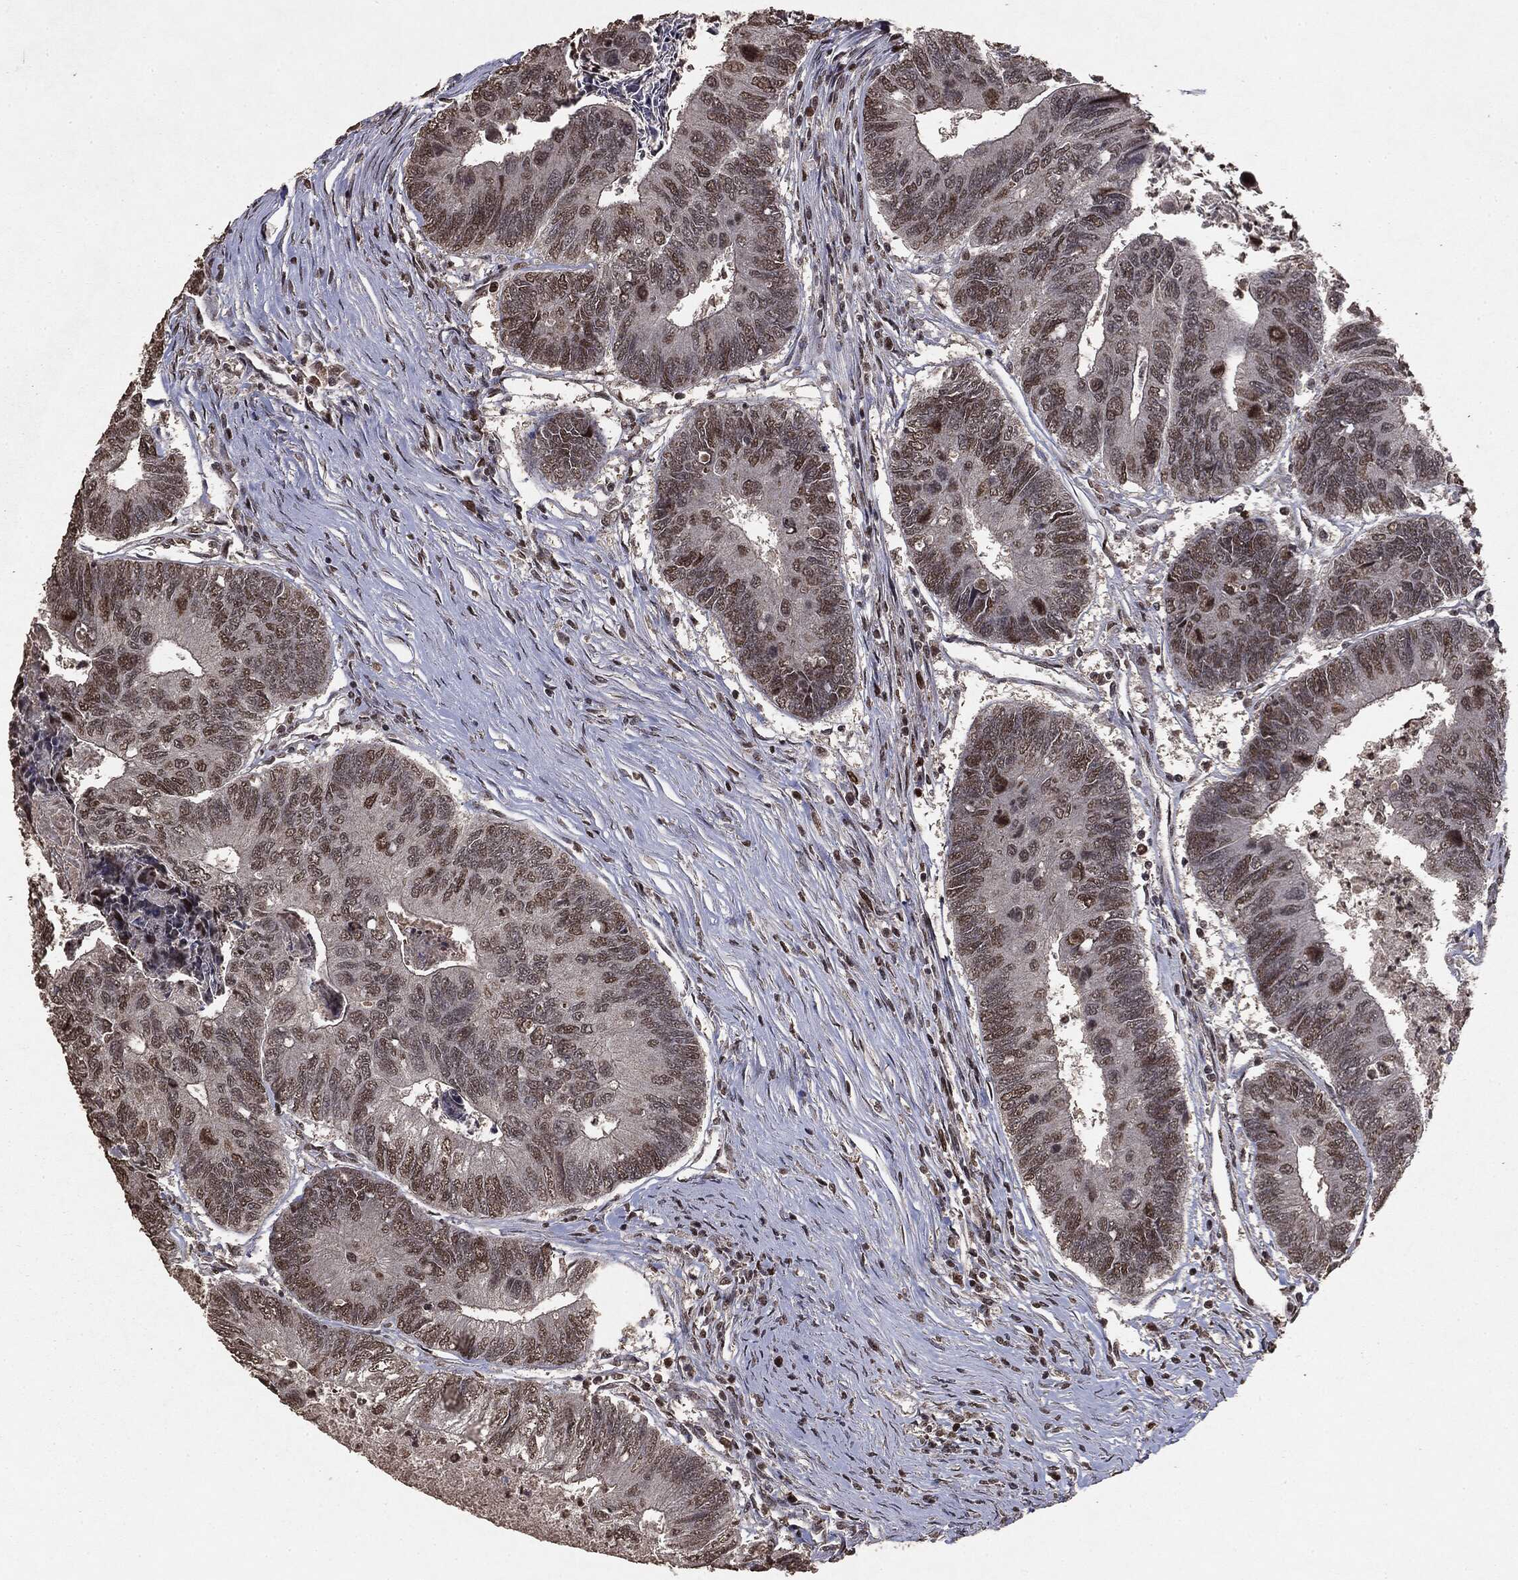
{"staining": {"intensity": "moderate", "quantity": "<25%", "location": "nuclear"}, "tissue": "colorectal cancer", "cell_type": "Tumor cells", "image_type": "cancer", "snomed": [{"axis": "morphology", "description": "Adenocarcinoma, NOS"}, {"axis": "topography", "description": "Colon"}], "caption": "Immunohistochemistry of colorectal cancer (adenocarcinoma) reveals low levels of moderate nuclear staining in about <25% of tumor cells. (IHC, brightfield microscopy, high magnification).", "gene": "RAD18", "patient": {"sex": "female", "age": 67}}